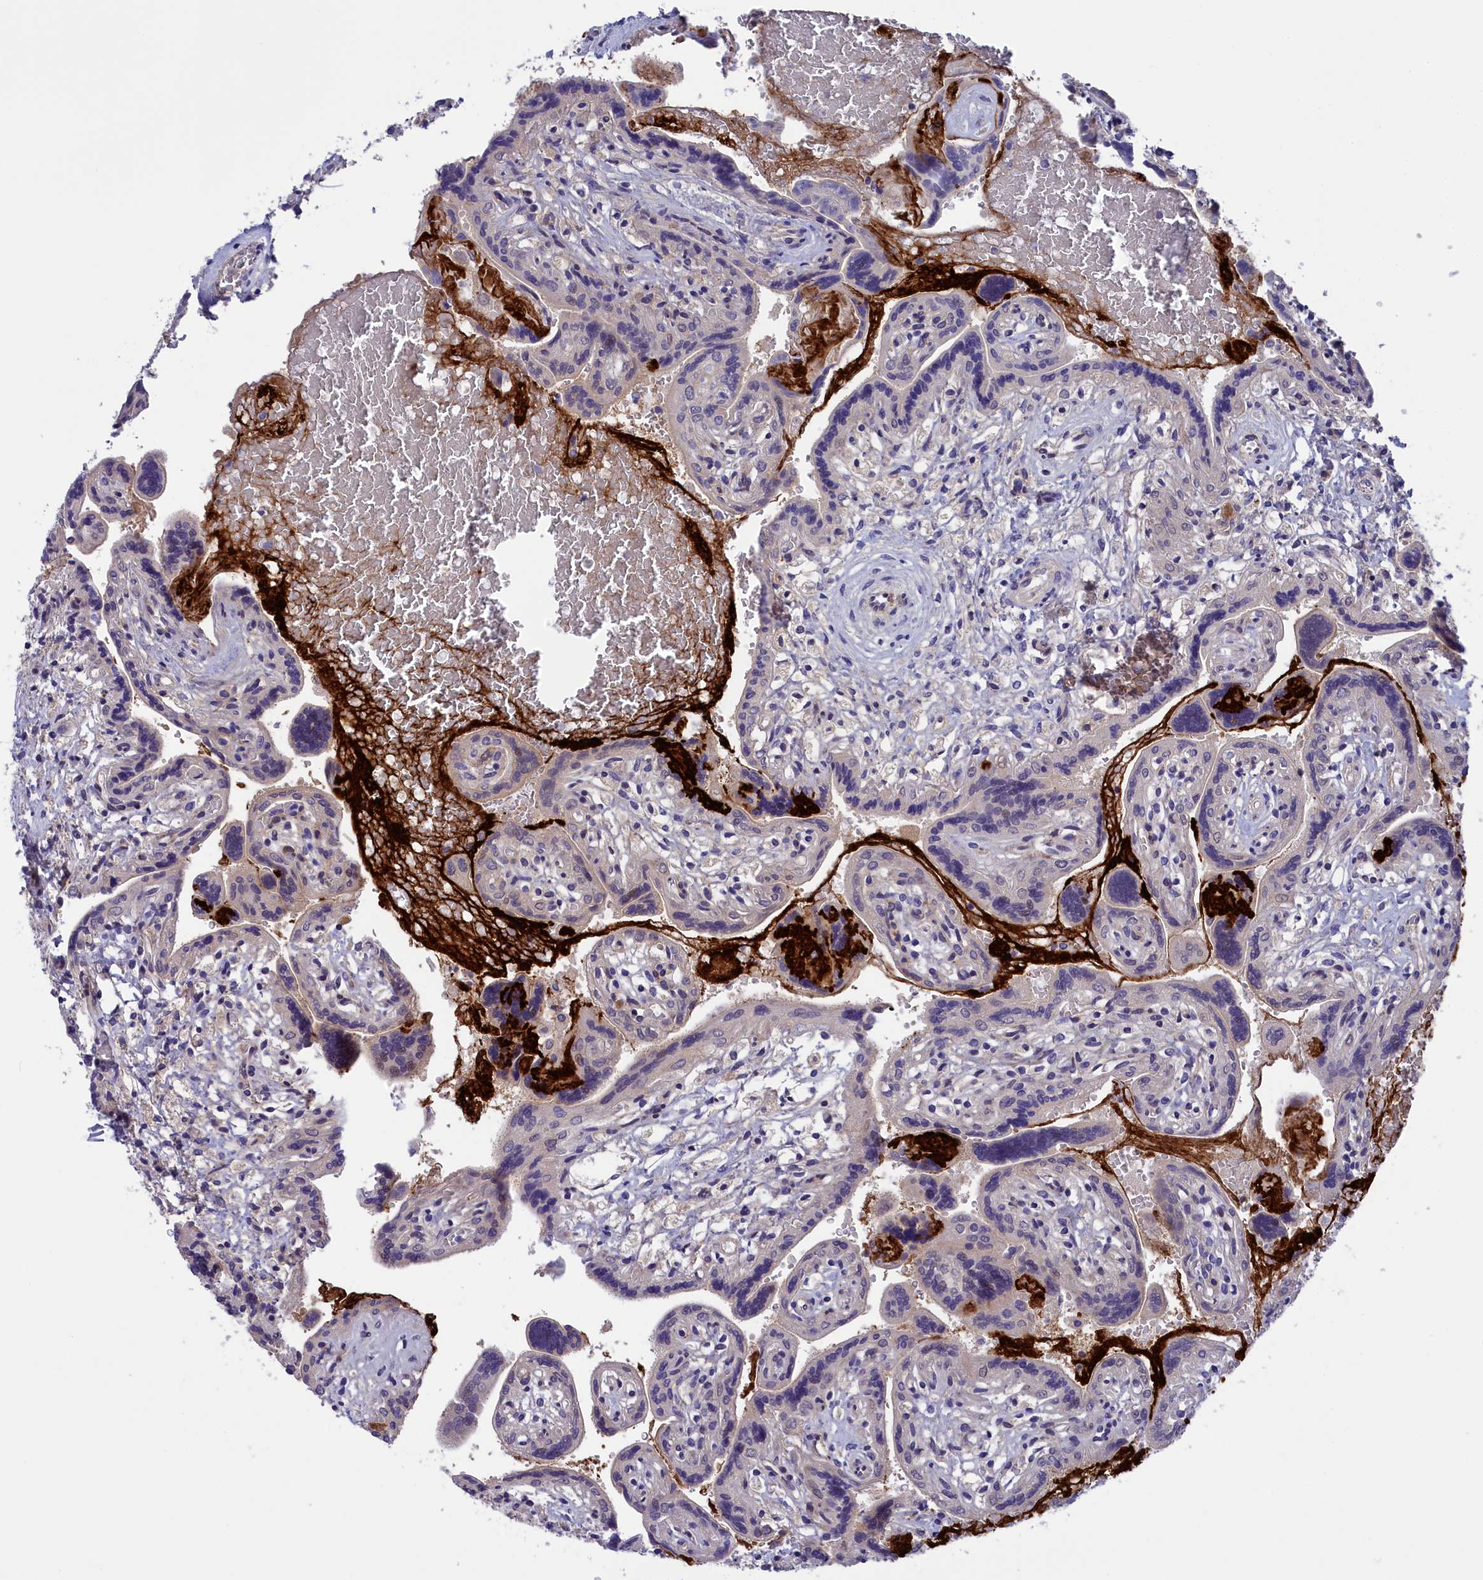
{"staining": {"intensity": "negative", "quantity": "none", "location": "none"}, "tissue": "placenta", "cell_type": "Trophoblastic cells", "image_type": "normal", "snomed": [{"axis": "morphology", "description": "Normal tissue, NOS"}, {"axis": "topography", "description": "Placenta"}], "caption": "Histopathology image shows no significant protein positivity in trophoblastic cells of benign placenta.", "gene": "STYX", "patient": {"sex": "female", "age": 37}}